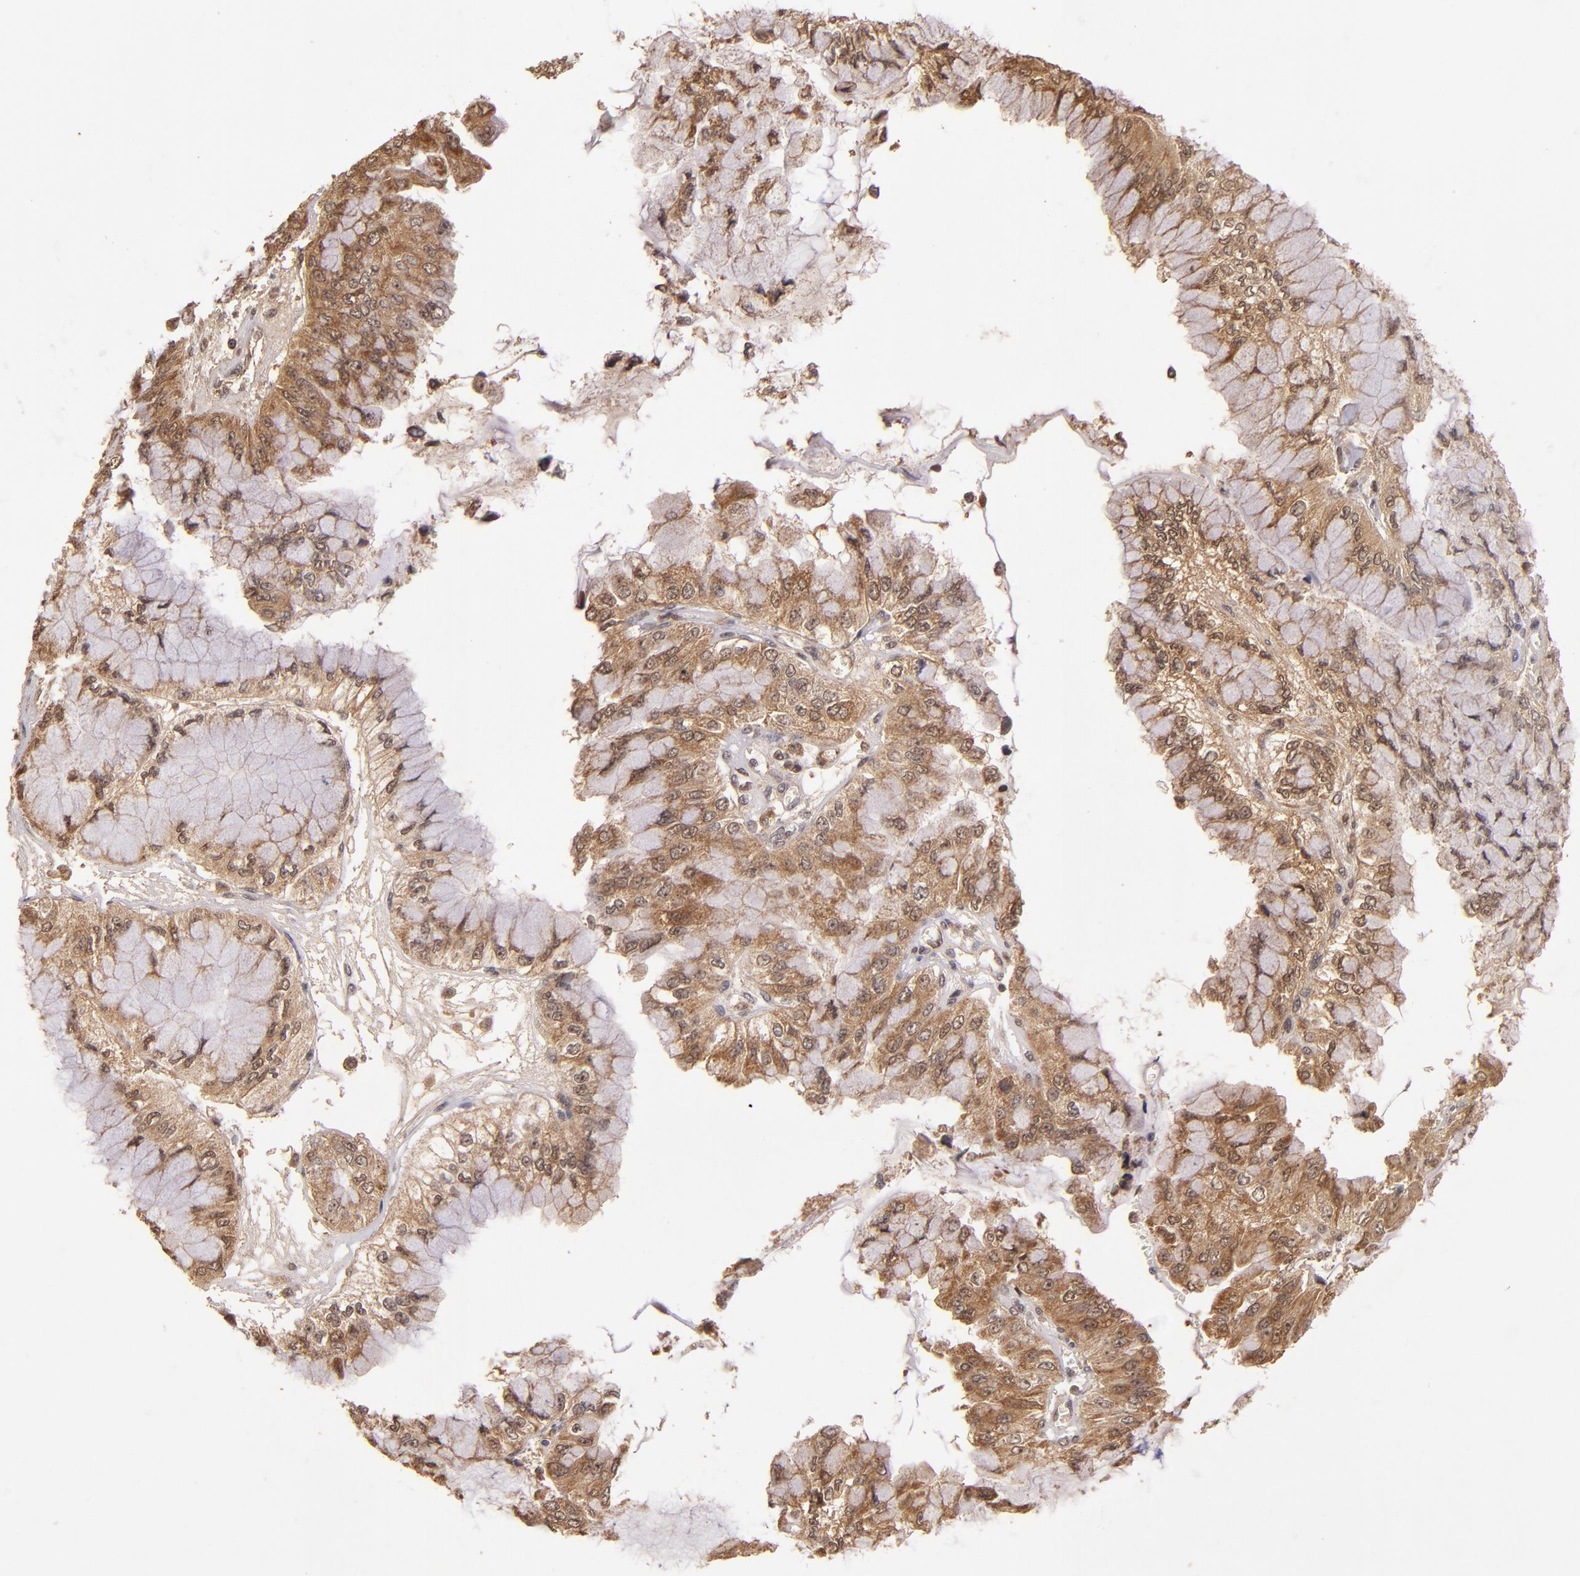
{"staining": {"intensity": "strong", "quantity": ">75%", "location": "cytoplasmic/membranous"}, "tissue": "liver cancer", "cell_type": "Tumor cells", "image_type": "cancer", "snomed": [{"axis": "morphology", "description": "Cholangiocarcinoma"}, {"axis": "topography", "description": "Liver"}], "caption": "Immunohistochemical staining of liver cholangiocarcinoma demonstrates high levels of strong cytoplasmic/membranous protein staining in about >75% of tumor cells.", "gene": "RIOK3", "patient": {"sex": "female", "age": 79}}